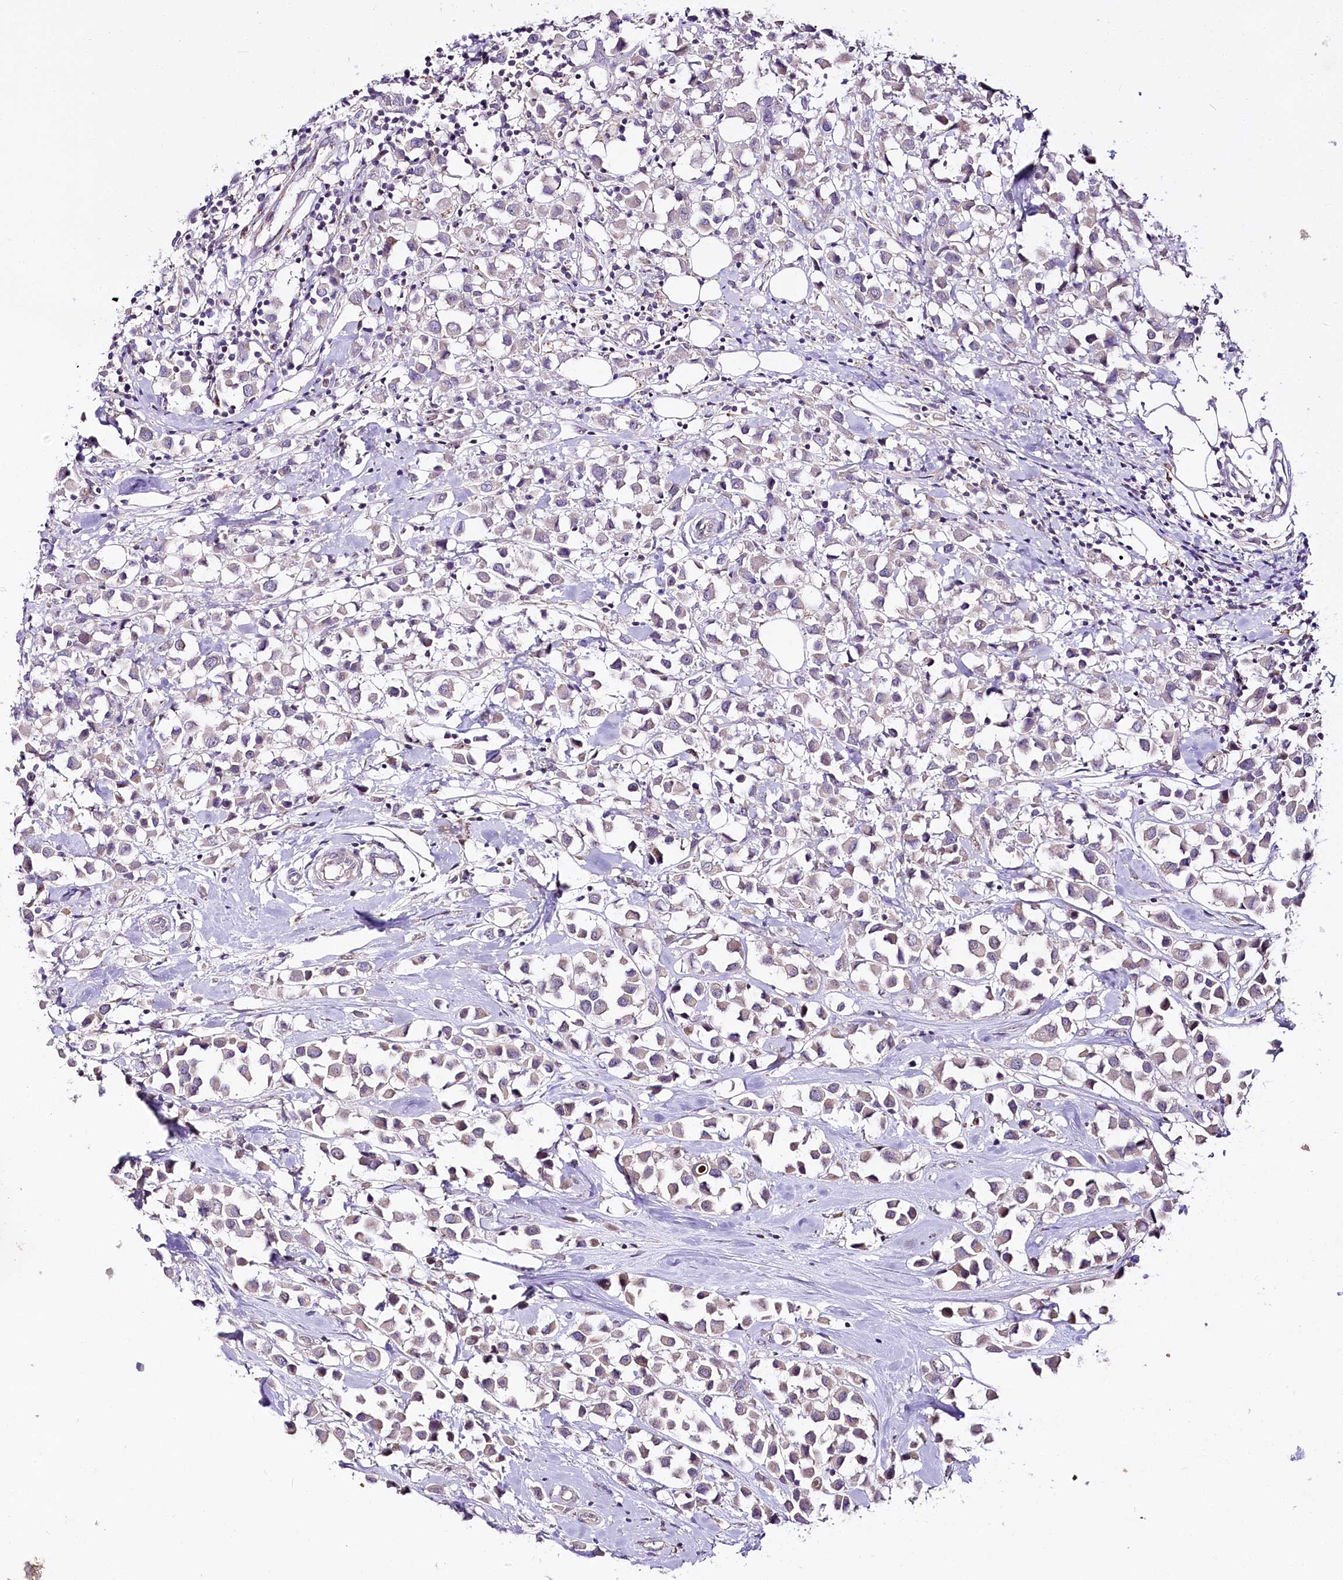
{"staining": {"intensity": "negative", "quantity": "none", "location": "none"}, "tissue": "breast cancer", "cell_type": "Tumor cells", "image_type": "cancer", "snomed": [{"axis": "morphology", "description": "Duct carcinoma"}, {"axis": "topography", "description": "Breast"}], "caption": "This is an IHC image of breast cancer (infiltrating ductal carcinoma). There is no positivity in tumor cells.", "gene": "ZNF226", "patient": {"sex": "female", "age": 61}}